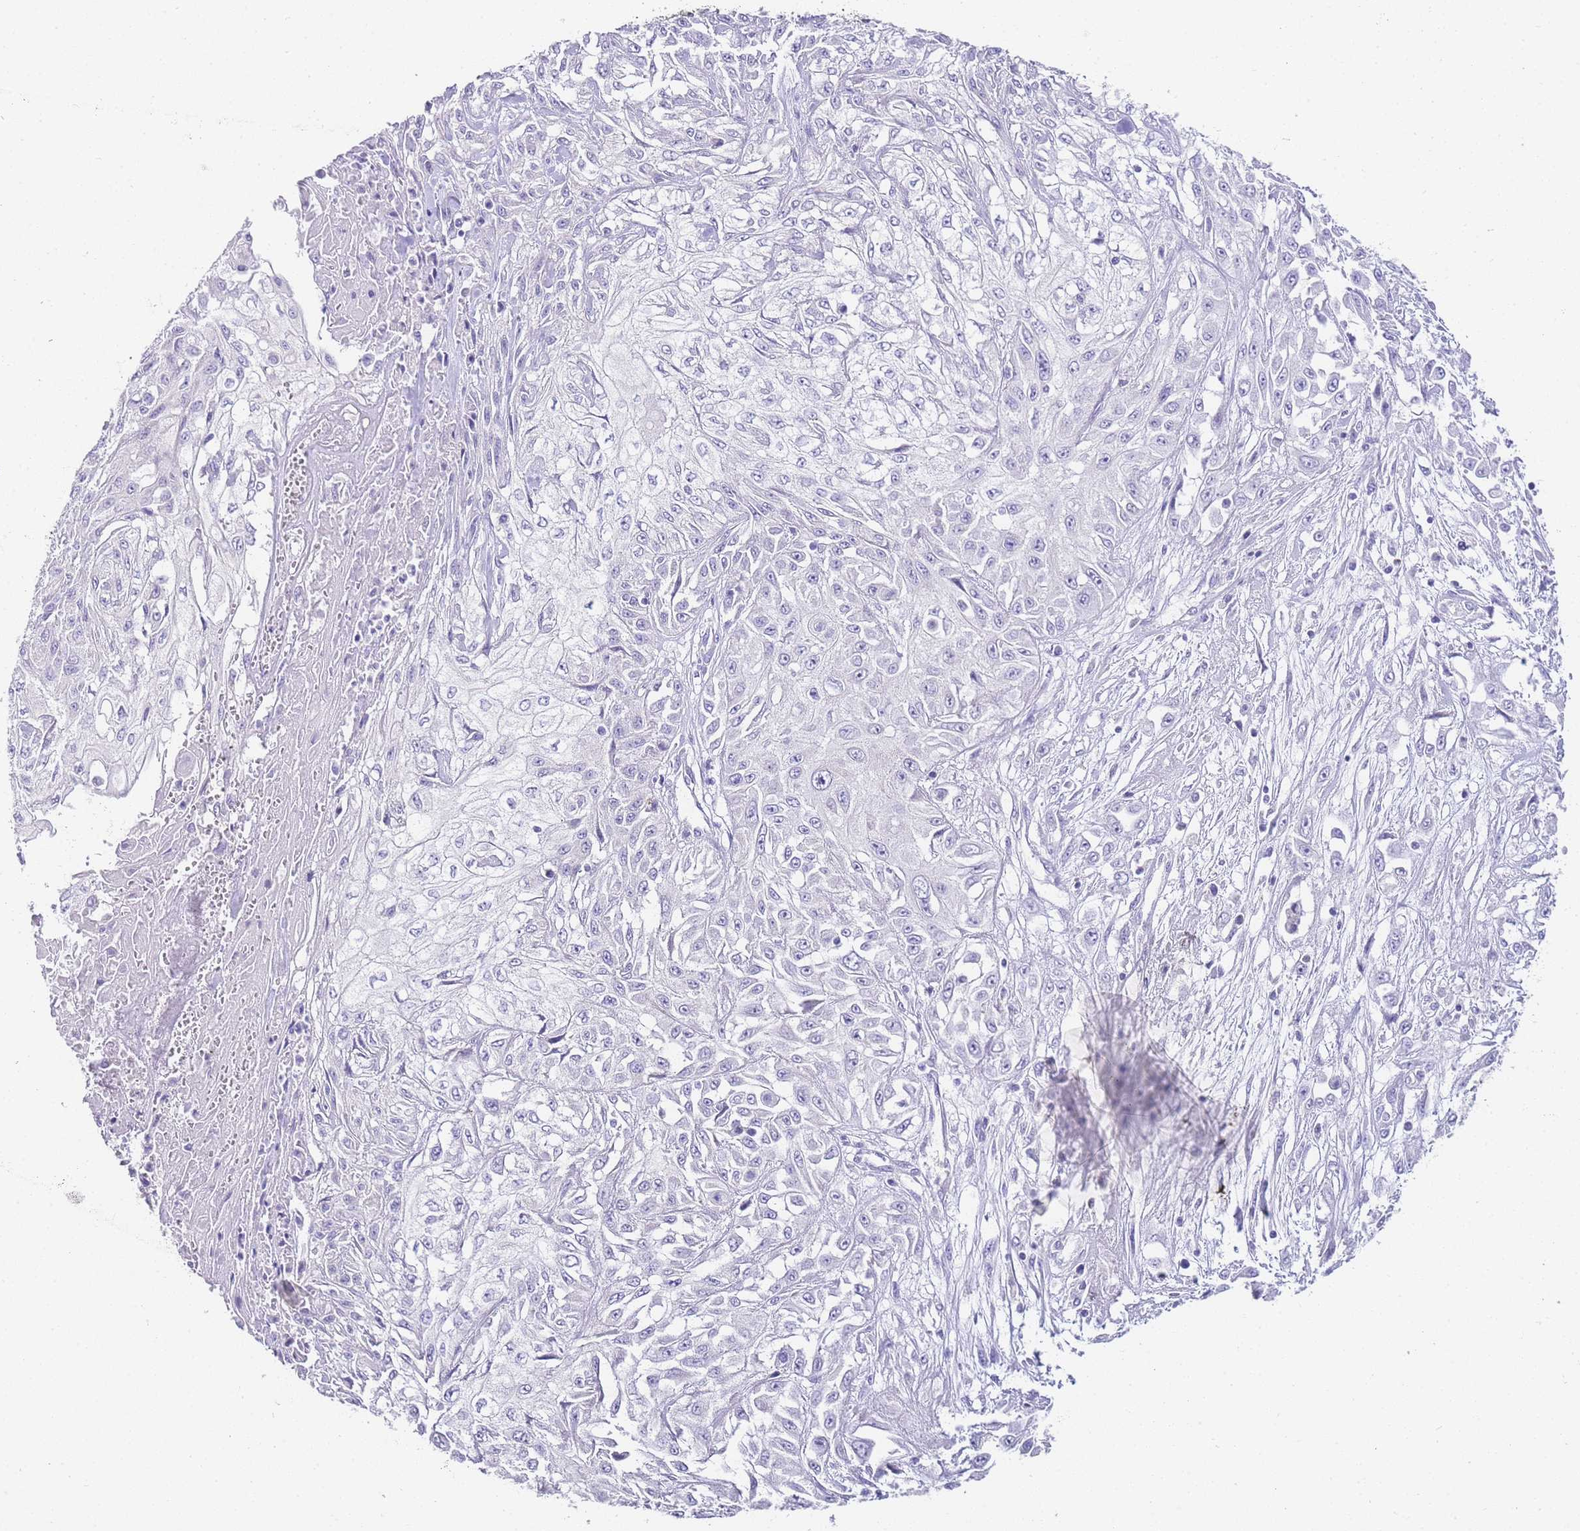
{"staining": {"intensity": "negative", "quantity": "none", "location": "none"}, "tissue": "skin cancer", "cell_type": "Tumor cells", "image_type": "cancer", "snomed": [{"axis": "morphology", "description": "Squamous cell carcinoma, NOS"}, {"axis": "morphology", "description": "Squamous cell carcinoma, metastatic, NOS"}, {"axis": "topography", "description": "Skin"}, {"axis": "topography", "description": "Lymph node"}], "caption": "An immunohistochemistry histopathology image of skin cancer is shown. There is no staining in tumor cells of skin cancer.", "gene": "DPP4", "patient": {"sex": "male", "age": 75}}